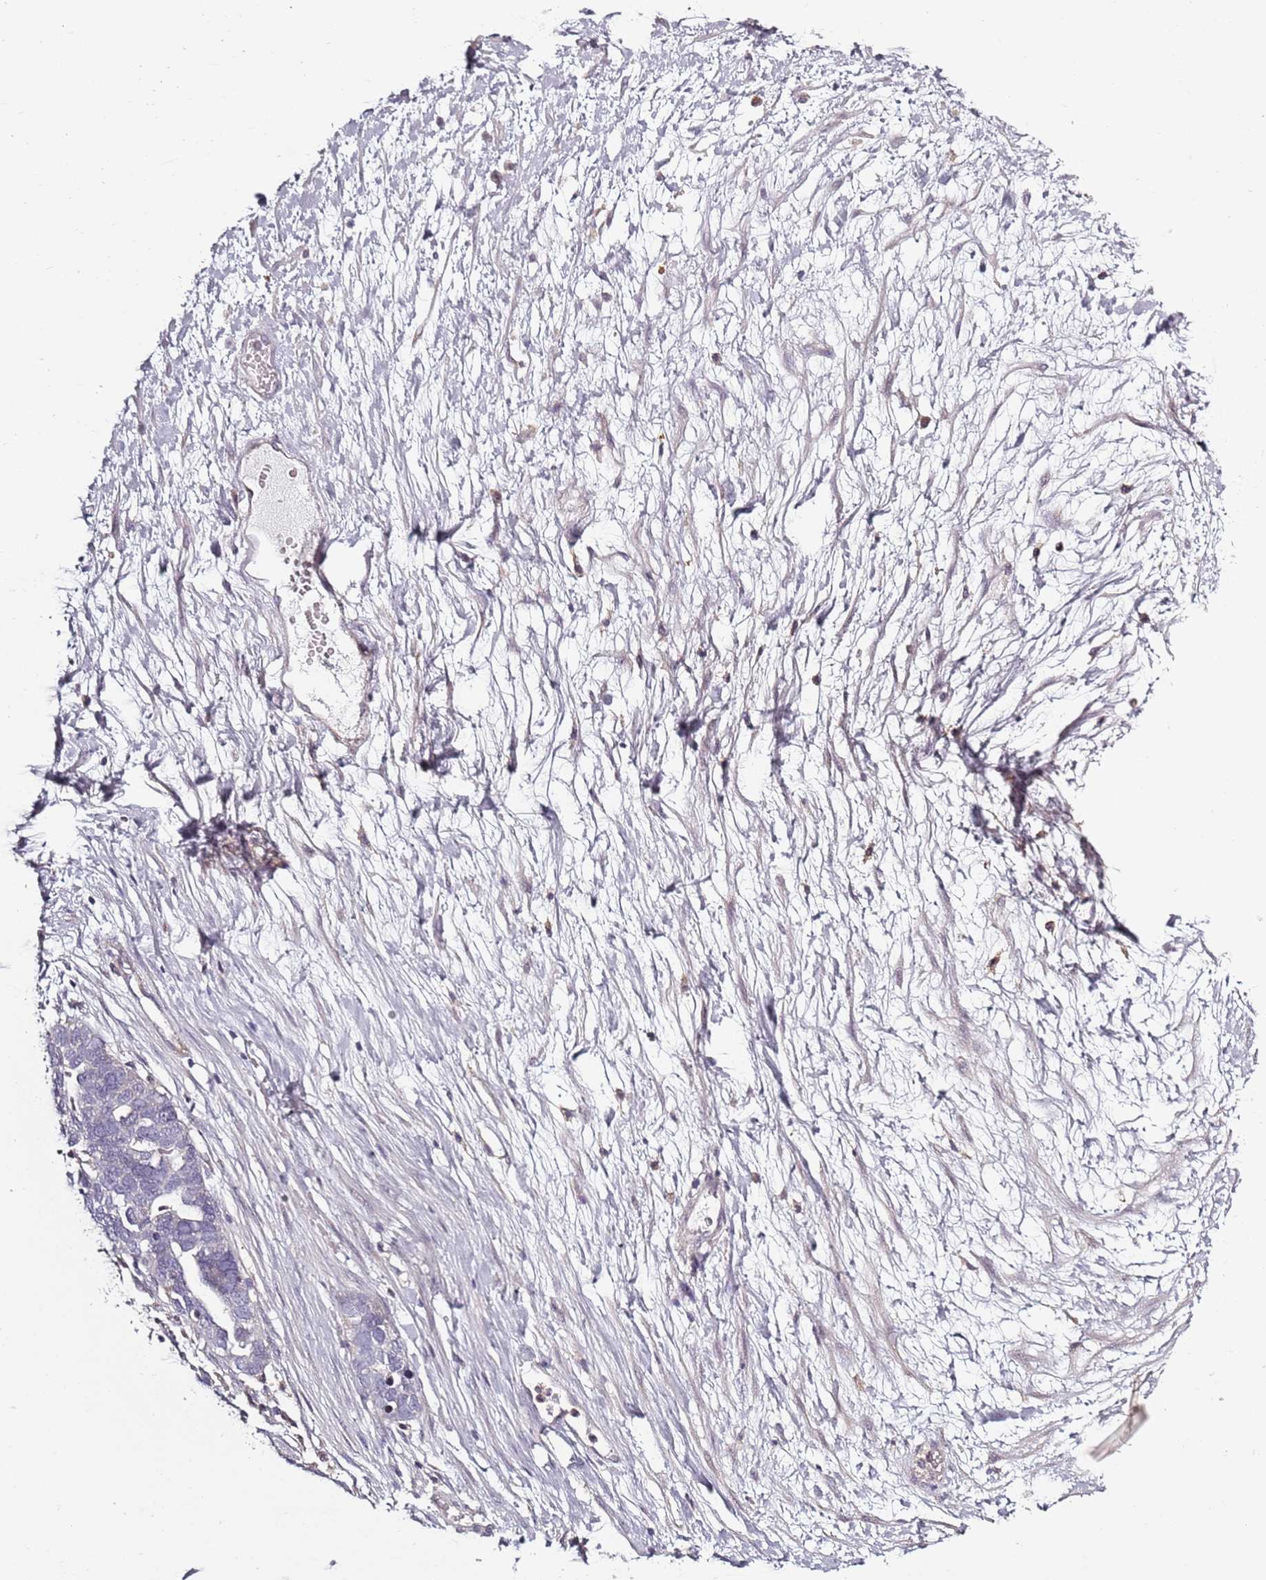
{"staining": {"intensity": "negative", "quantity": "none", "location": "none"}, "tissue": "ovarian cancer", "cell_type": "Tumor cells", "image_type": "cancer", "snomed": [{"axis": "morphology", "description": "Cystadenocarcinoma, serous, NOS"}, {"axis": "topography", "description": "Ovary"}], "caption": "Image shows no significant protein staining in tumor cells of ovarian serous cystadenocarcinoma.", "gene": "CC2D2B", "patient": {"sex": "female", "age": 54}}